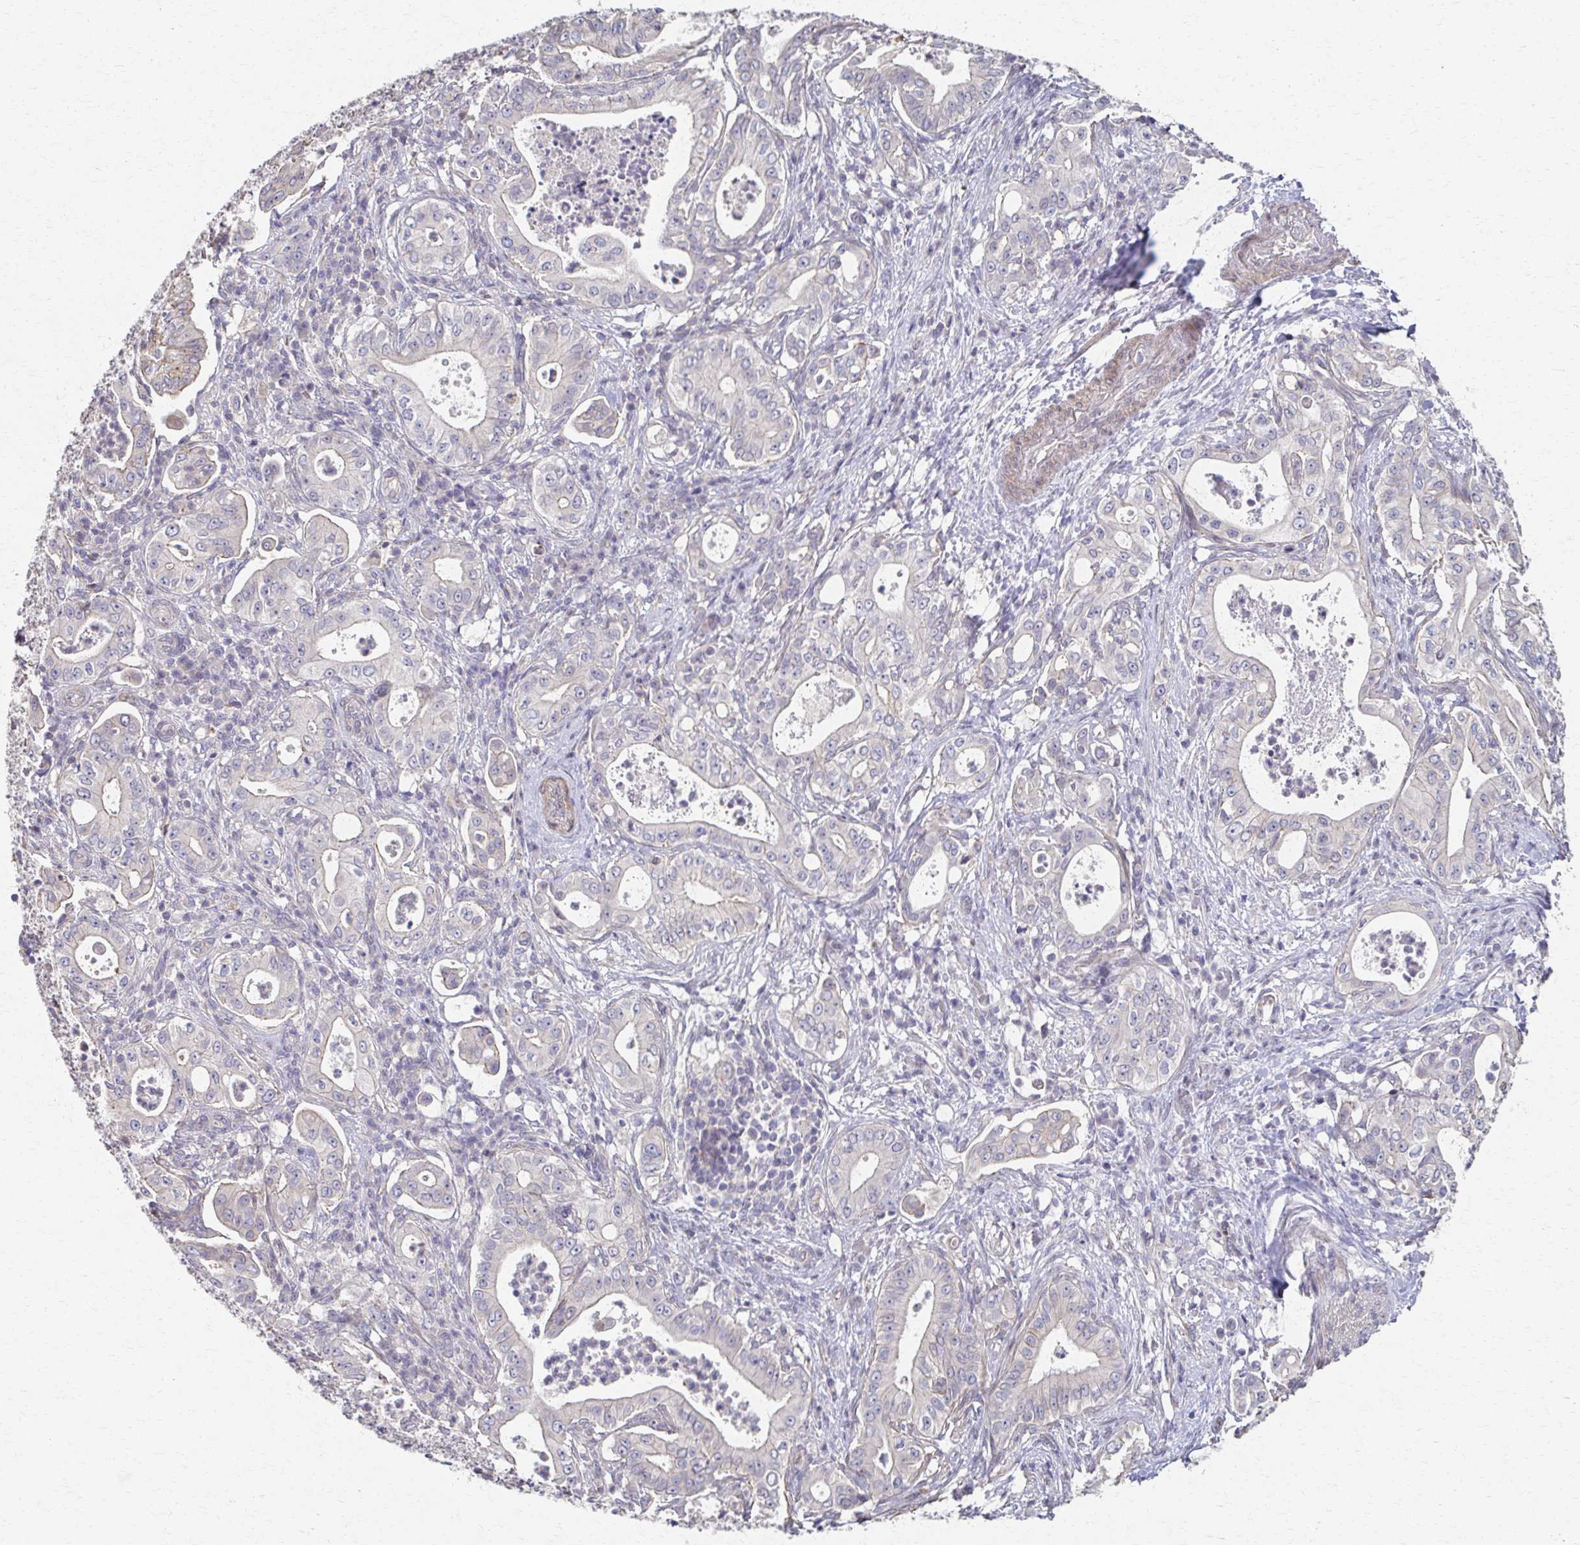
{"staining": {"intensity": "negative", "quantity": "none", "location": "none"}, "tissue": "pancreatic cancer", "cell_type": "Tumor cells", "image_type": "cancer", "snomed": [{"axis": "morphology", "description": "Adenocarcinoma, NOS"}, {"axis": "topography", "description": "Pancreas"}], "caption": "Pancreatic adenocarcinoma was stained to show a protein in brown. There is no significant expression in tumor cells. (Brightfield microscopy of DAB (3,3'-diaminobenzidine) immunohistochemistry (IHC) at high magnification).", "gene": "EOLA2", "patient": {"sex": "male", "age": 71}}